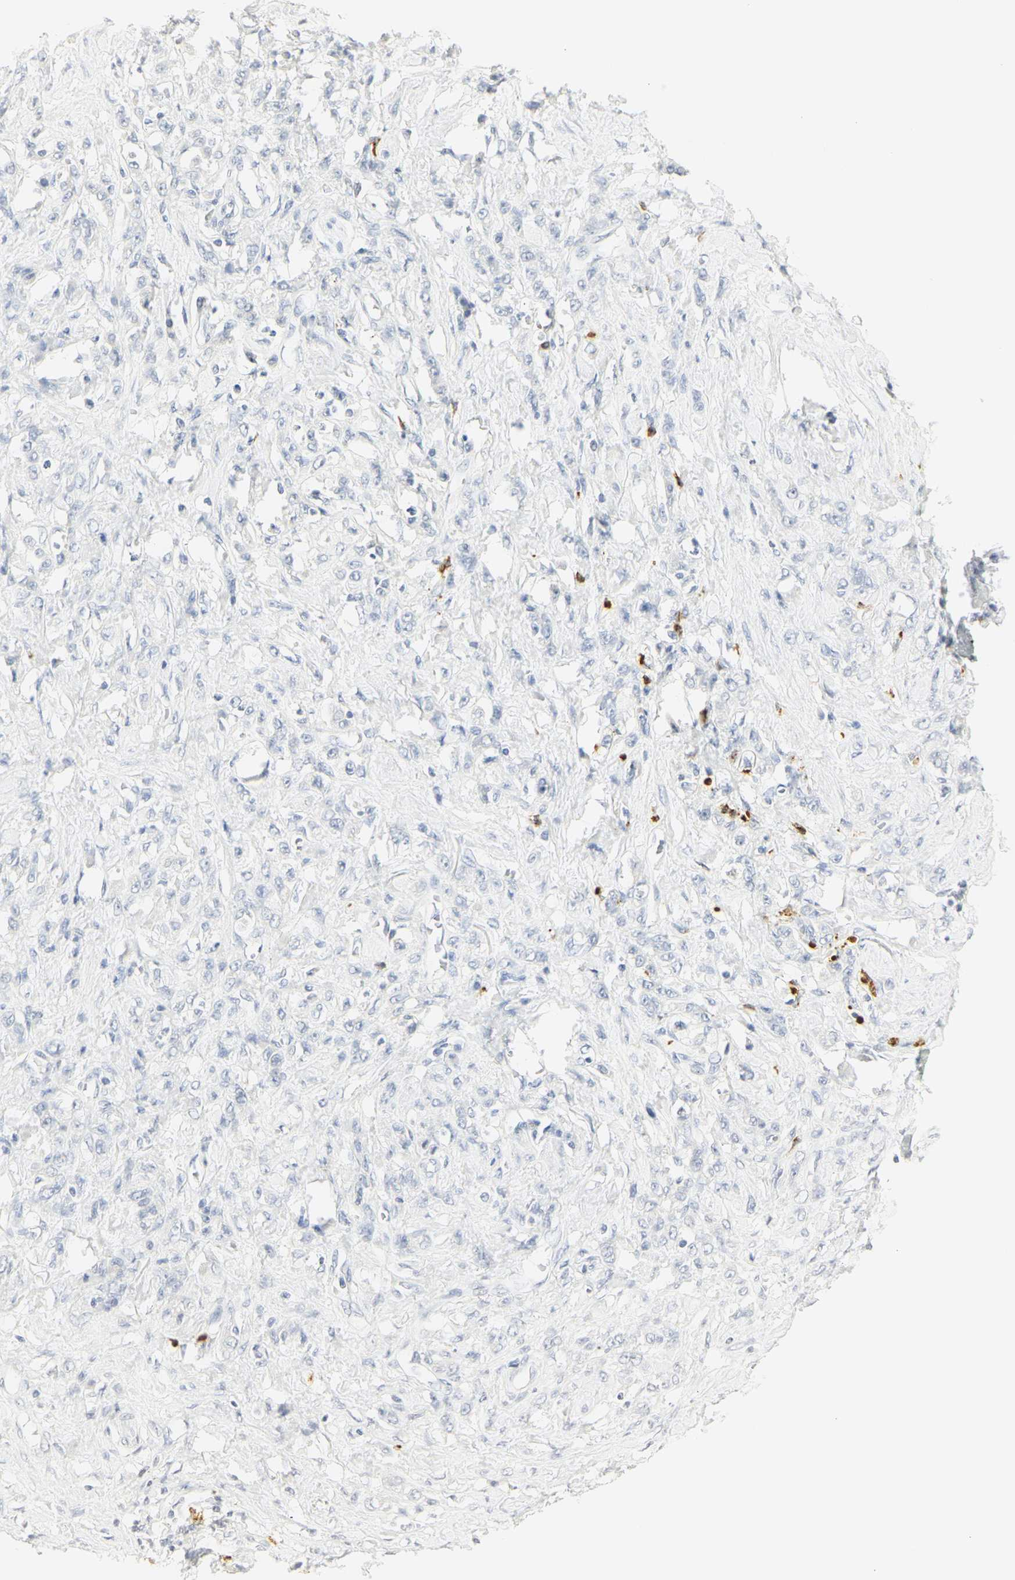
{"staining": {"intensity": "negative", "quantity": "none", "location": "none"}, "tissue": "stomach cancer", "cell_type": "Tumor cells", "image_type": "cancer", "snomed": [{"axis": "morphology", "description": "Adenocarcinoma, NOS"}, {"axis": "topography", "description": "Stomach"}], "caption": "High magnification brightfield microscopy of adenocarcinoma (stomach) stained with DAB (3,3'-diaminobenzidine) (brown) and counterstained with hematoxylin (blue): tumor cells show no significant staining.", "gene": "MPO", "patient": {"sex": "male", "age": 82}}